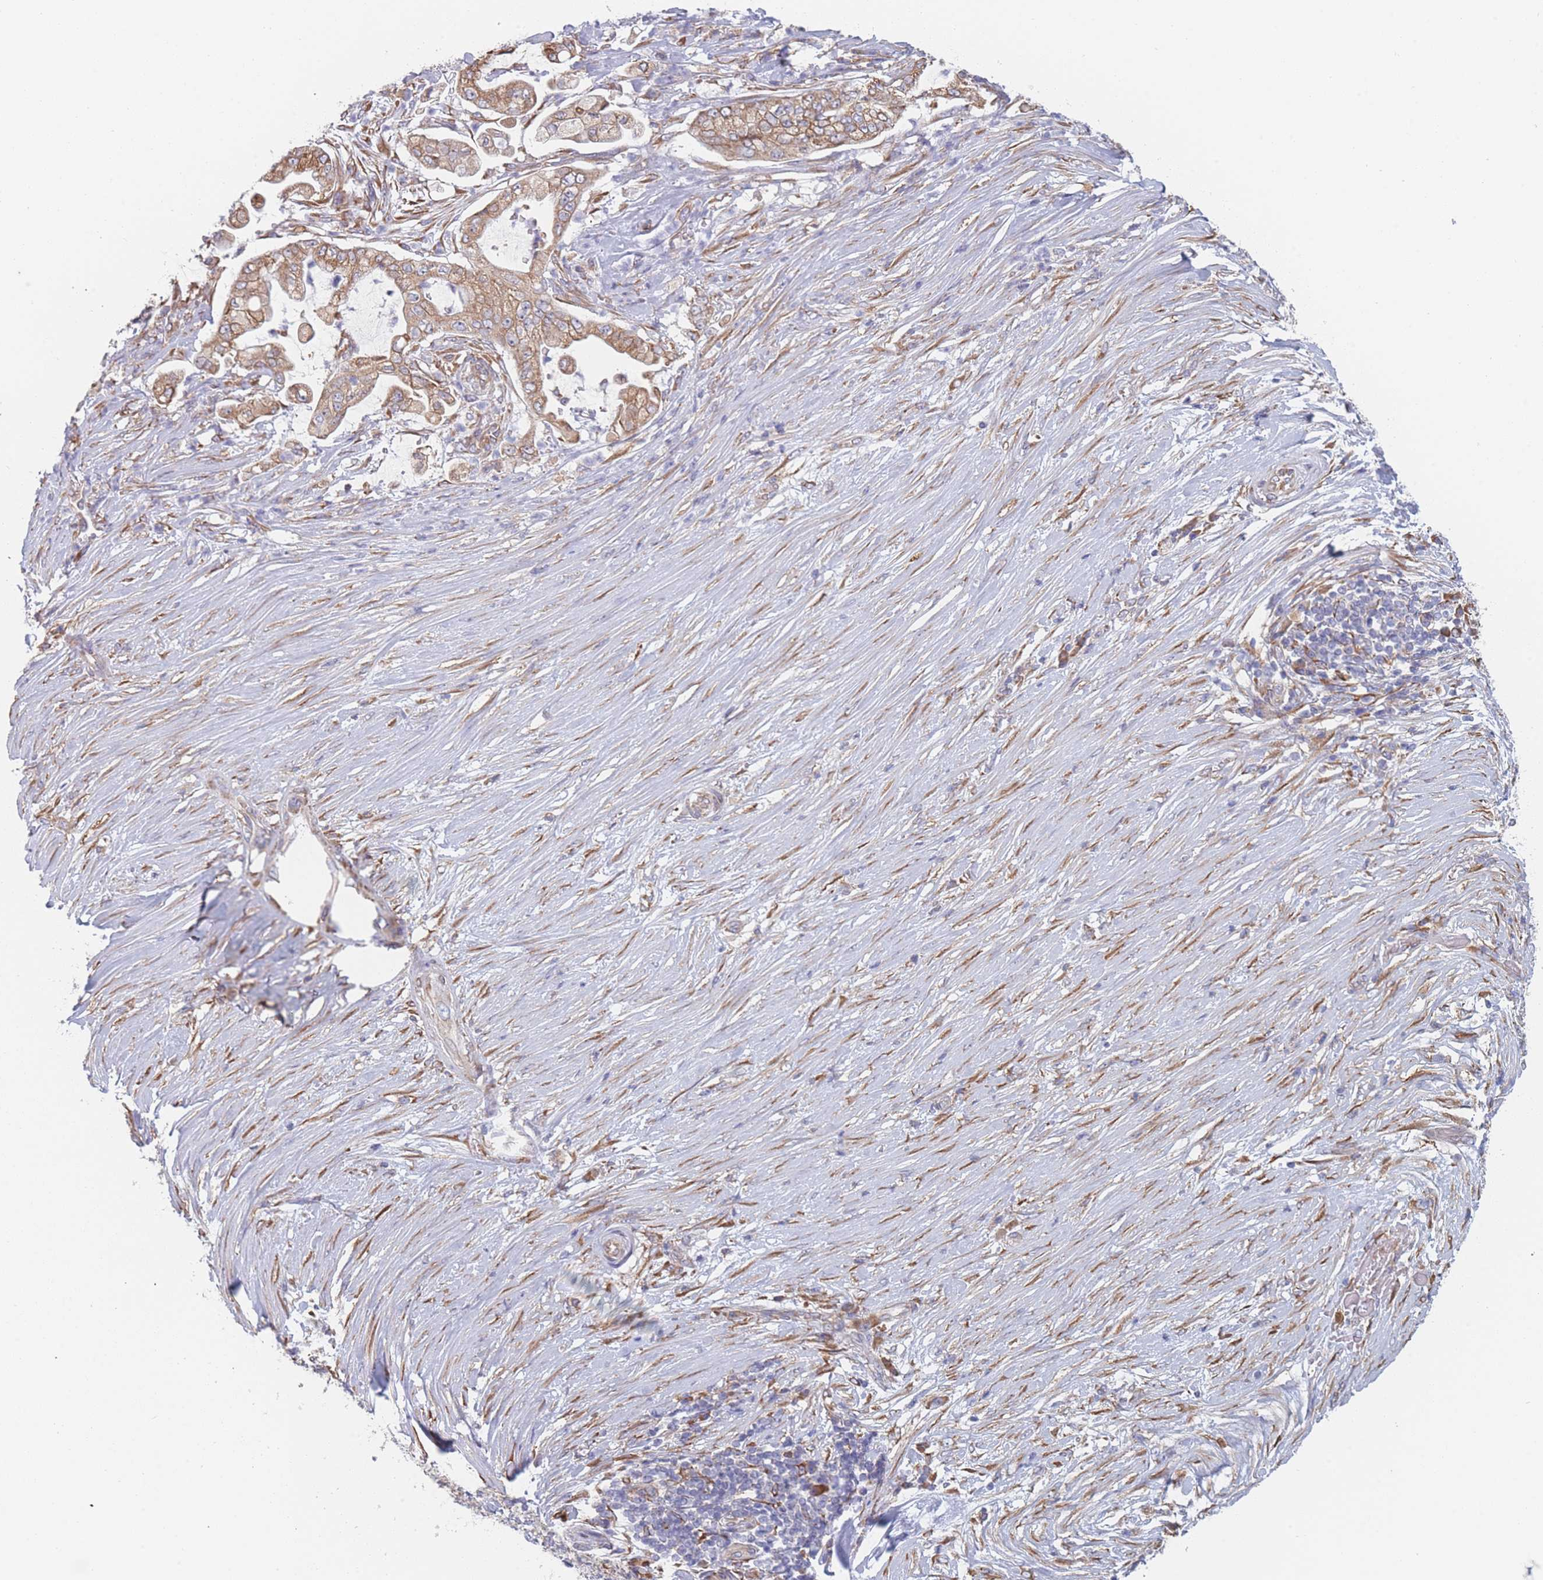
{"staining": {"intensity": "moderate", "quantity": ">75%", "location": "cytoplasmic/membranous"}, "tissue": "pancreatic cancer", "cell_type": "Tumor cells", "image_type": "cancer", "snomed": [{"axis": "morphology", "description": "Adenocarcinoma, NOS"}, {"axis": "topography", "description": "Pancreas"}], "caption": "Protein positivity by immunohistochemistry exhibits moderate cytoplasmic/membranous staining in approximately >75% of tumor cells in pancreatic cancer.", "gene": "OR7C2", "patient": {"sex": "female", "age": 69}}